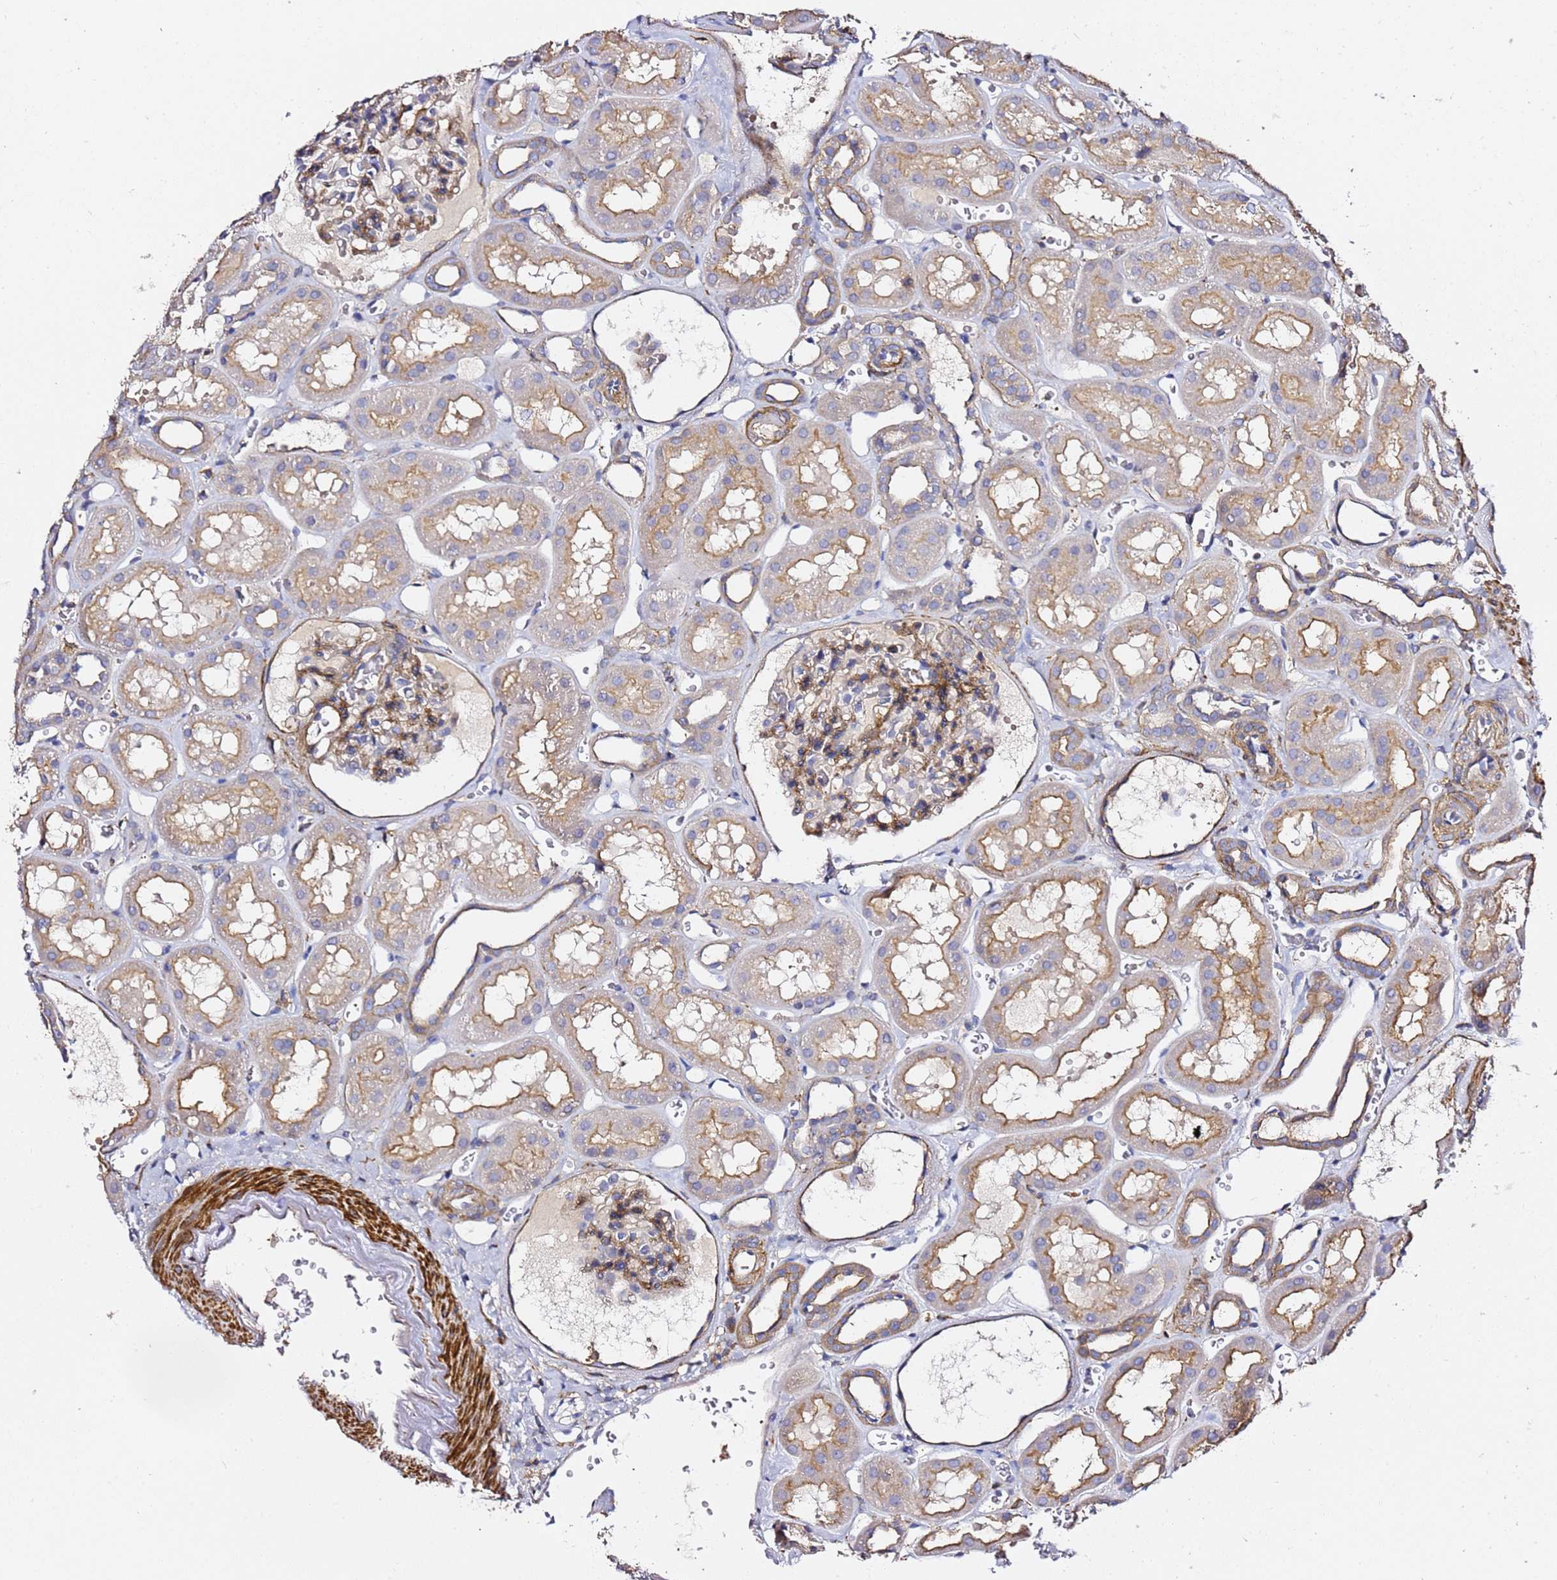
{"staining": {"intensity": "moderate", "quantity": "25%-75%", "location": "cytoplasmic/membranous"}, "tissue": "kidney", "cell_type": "Cells in glomeruli", "image_type": "normal", "snomed": [{"axis": "morphology", "description": "Normal tissue, NOS"}, {"axis": "topography", "description": "Kidney"}], "caption": "Unremarkable kidney demonstrates moderate cytoplasmic/membranous staining in about 25%-75% of cells in glomeruli, visualized by immunohistochemistry.", "gene": "ZFP36L2", "patient": {"sex": "female", "age": 41}}